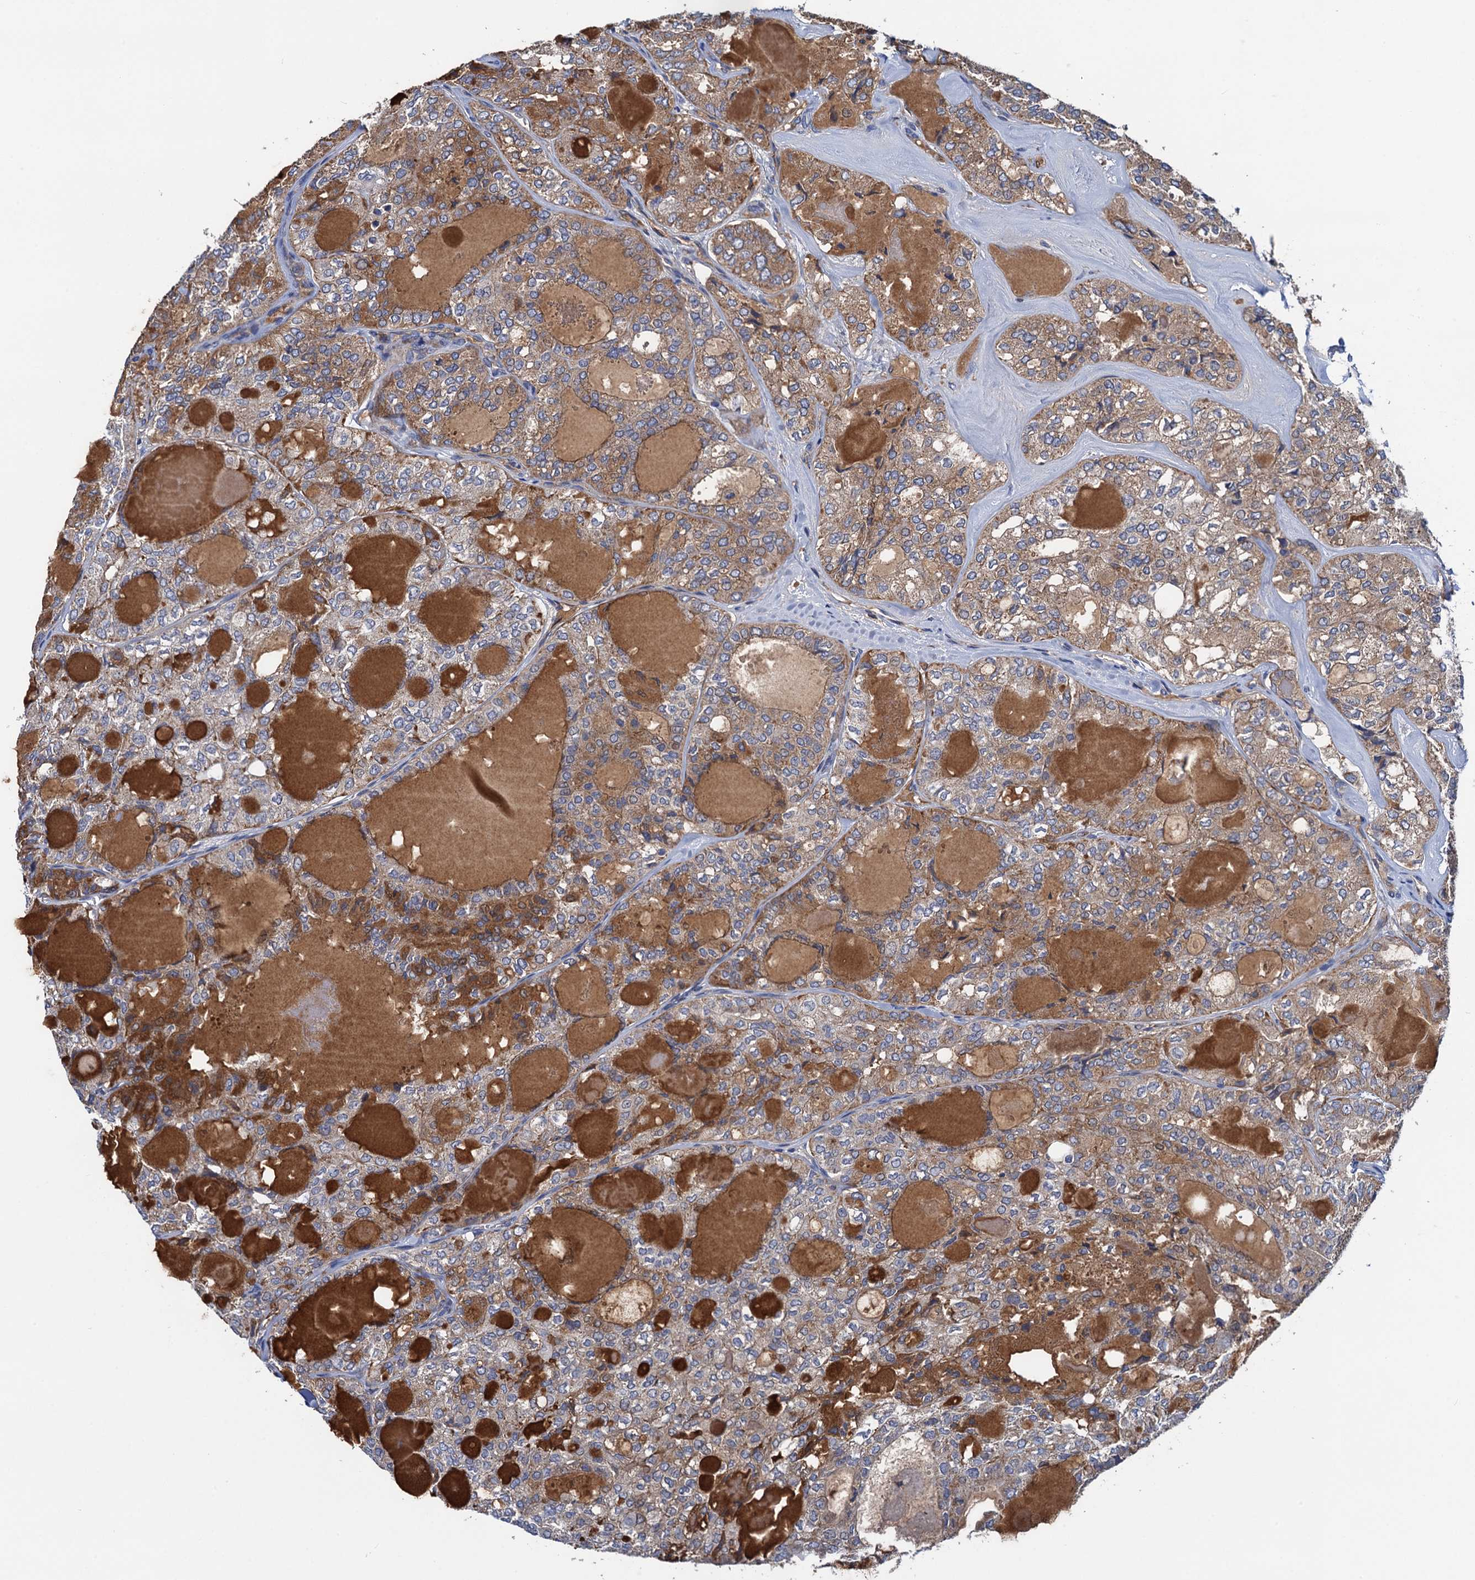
{"staining": {"intensity": "weak", "quantity": "25%-75%", "location": "cytoplasmic/membranous"}, "tissue": "thyroid cancer", "cell_type": "Tumor cells", "image_type": "cancer", "snomed": [{"axis": "morphology", "description": "Follicular adenoma carcinoma, NOS"}, {"axis": "topography", "description": "Thyroid gland"}], "caption": "Thyroid cancer stained with a protein marker exhibits weak staining in tumor cells.", "gene": "PTCD3", "patient": {"sex": "male", "age": 75}}